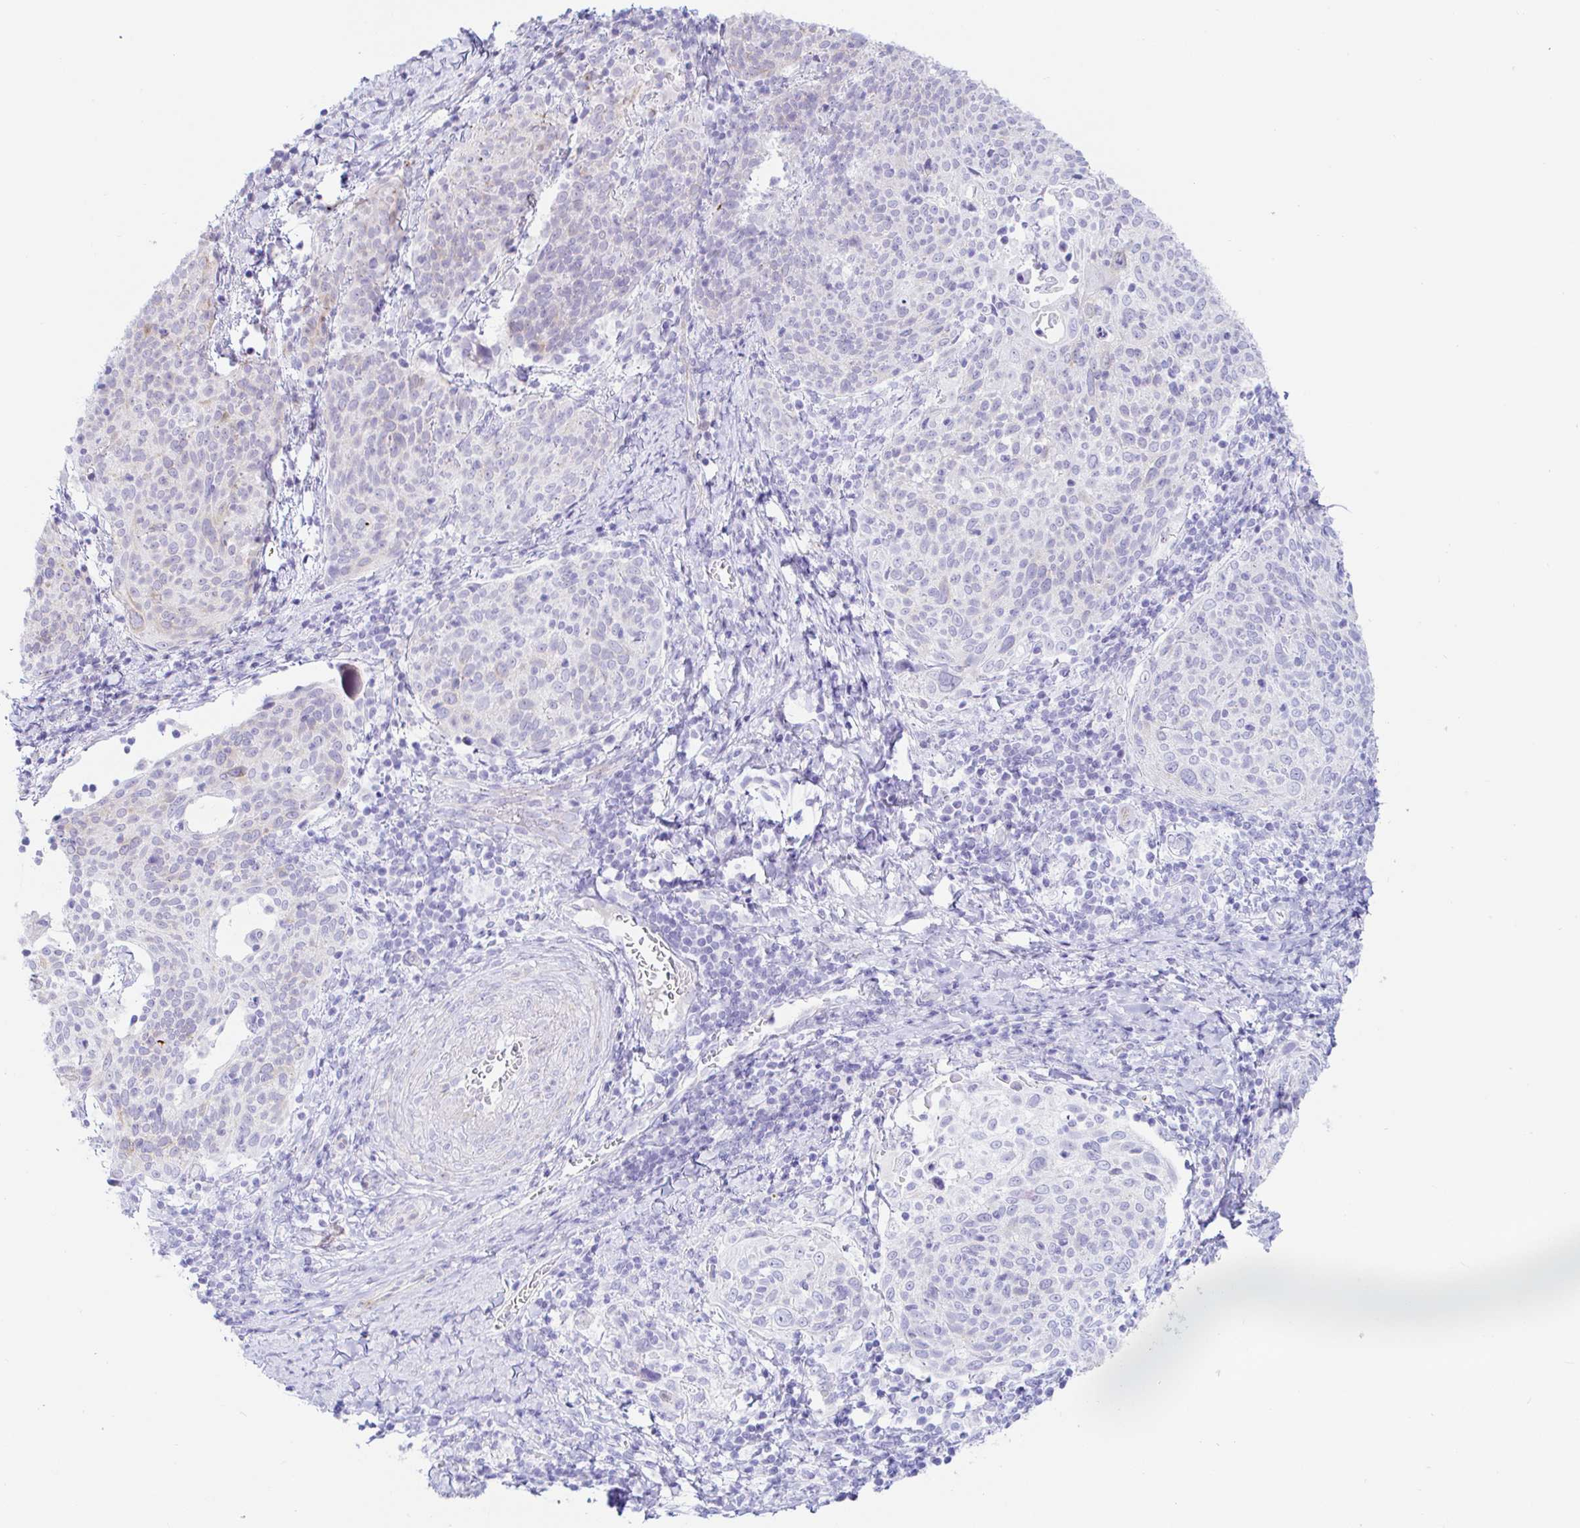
{"staining": {"intensity": "negative", "quantity": "none", "location": "none"}, "tissue": "cervical cancer", "cell_type": "Tumor cells", "image_type": "cancer", "snomed": [{"axis": "morphology", "description": "Squamous cell carcinoma, NOS"}, {"axis": "topography", "description": "Cervix"}], "caption": "Human cervical cancer (squamous cell carcinoma) stained for a protein using IHC demonstrates no positivity in tumor cells.", "gene": "PINLYP", "patient": {"sex": "female", "age": 61}}